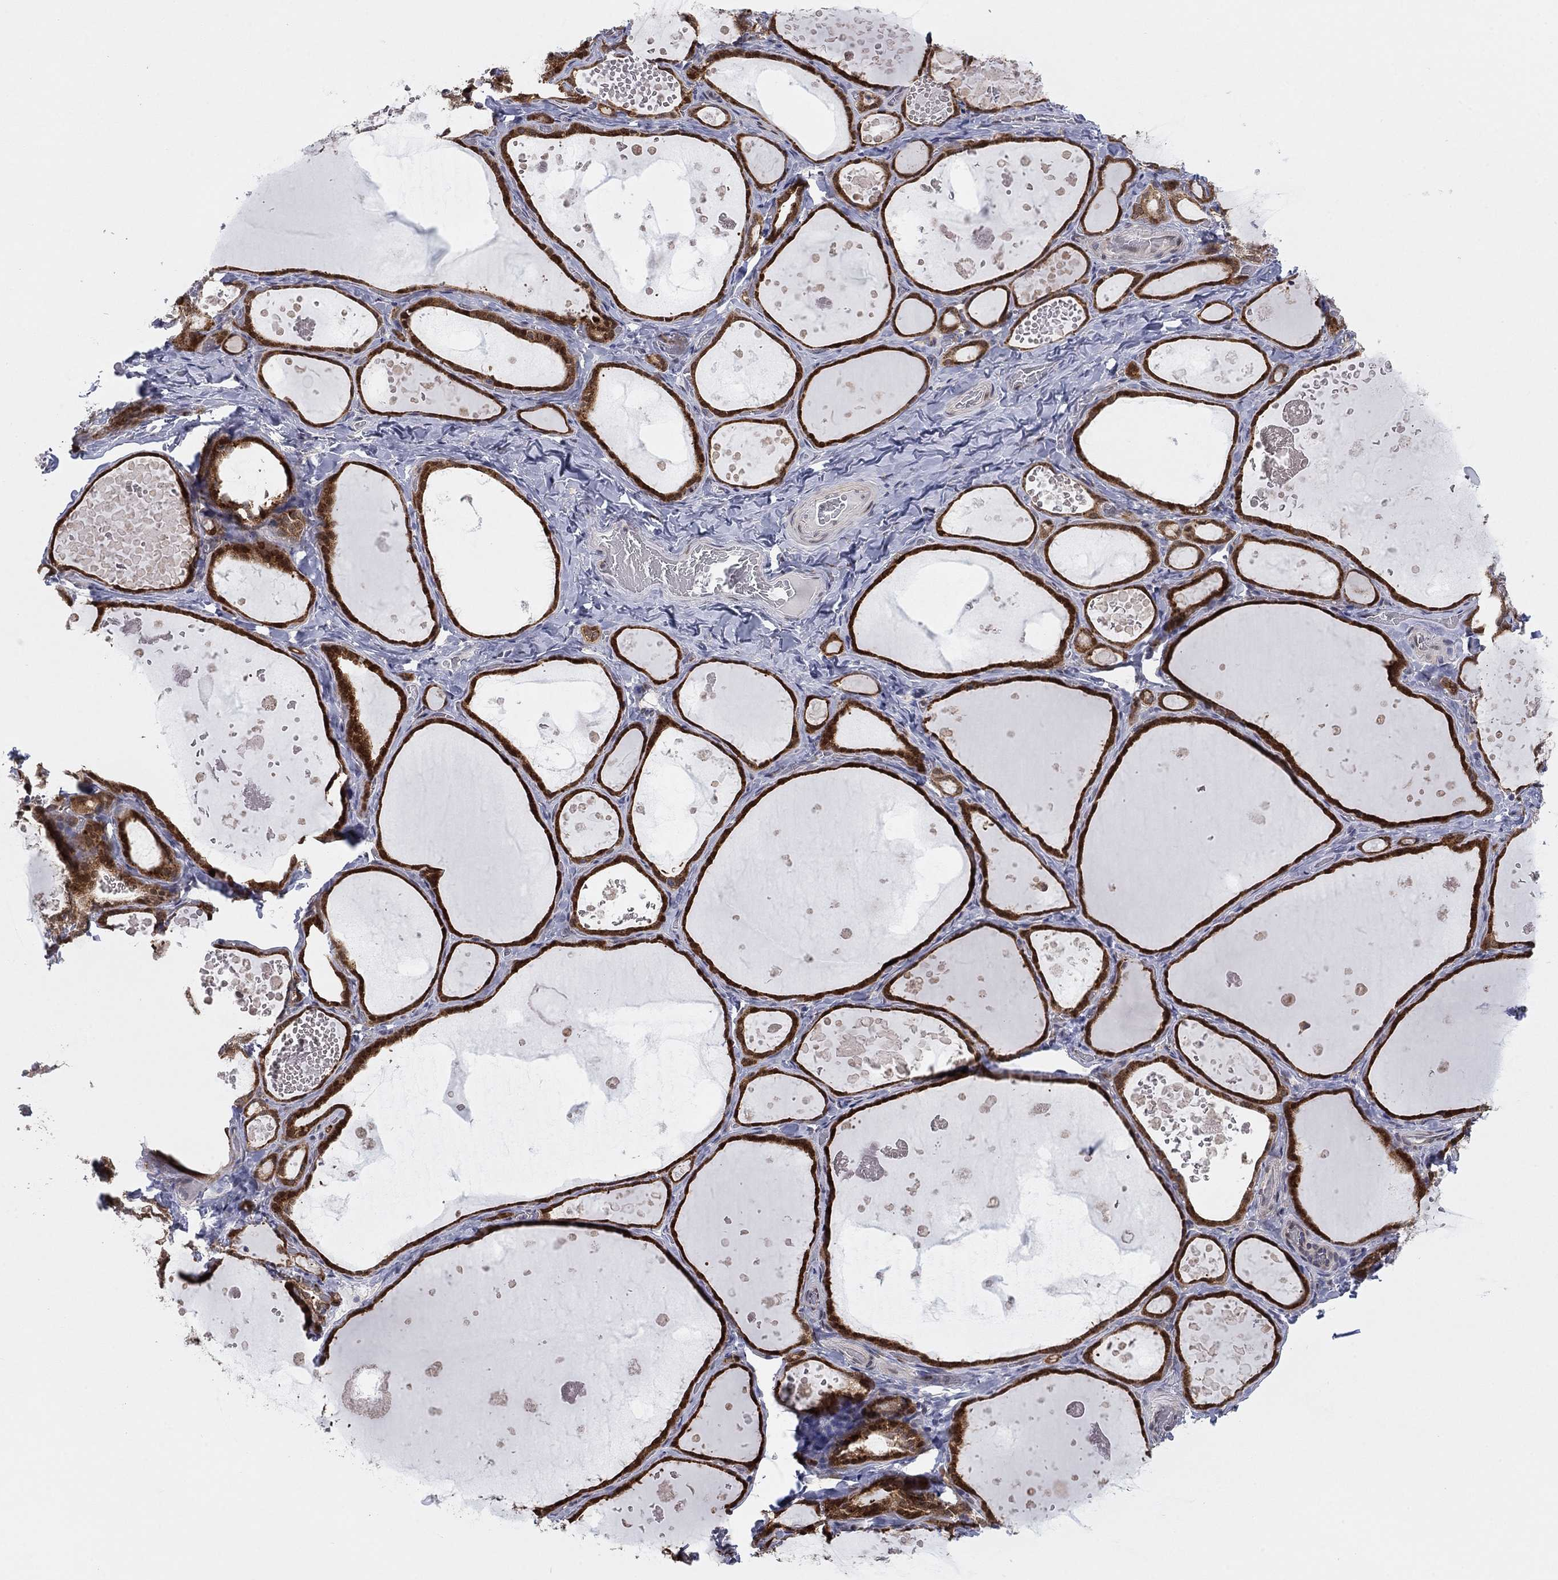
{"staining": {"intensity": "strong", "quantity": ">75%", "location": "cytoplasmic/membranous"}, "tissue": "thyroid gland", "cell_type": "Glandular cells", "image_type": "normal", "snomed": [{"axis": "morphology", "description": "Normal tissue, NOS"}, {"axis": "topography", "description": "Thyroid gland"}], "caption": "A histopathology image of thyroid gland stained for a protein exhibits strong cytoplasmic/membranous brown staining in glandular cells.", "gene": "TTC21B", "patient": {"sex": "female", "age": 56}}